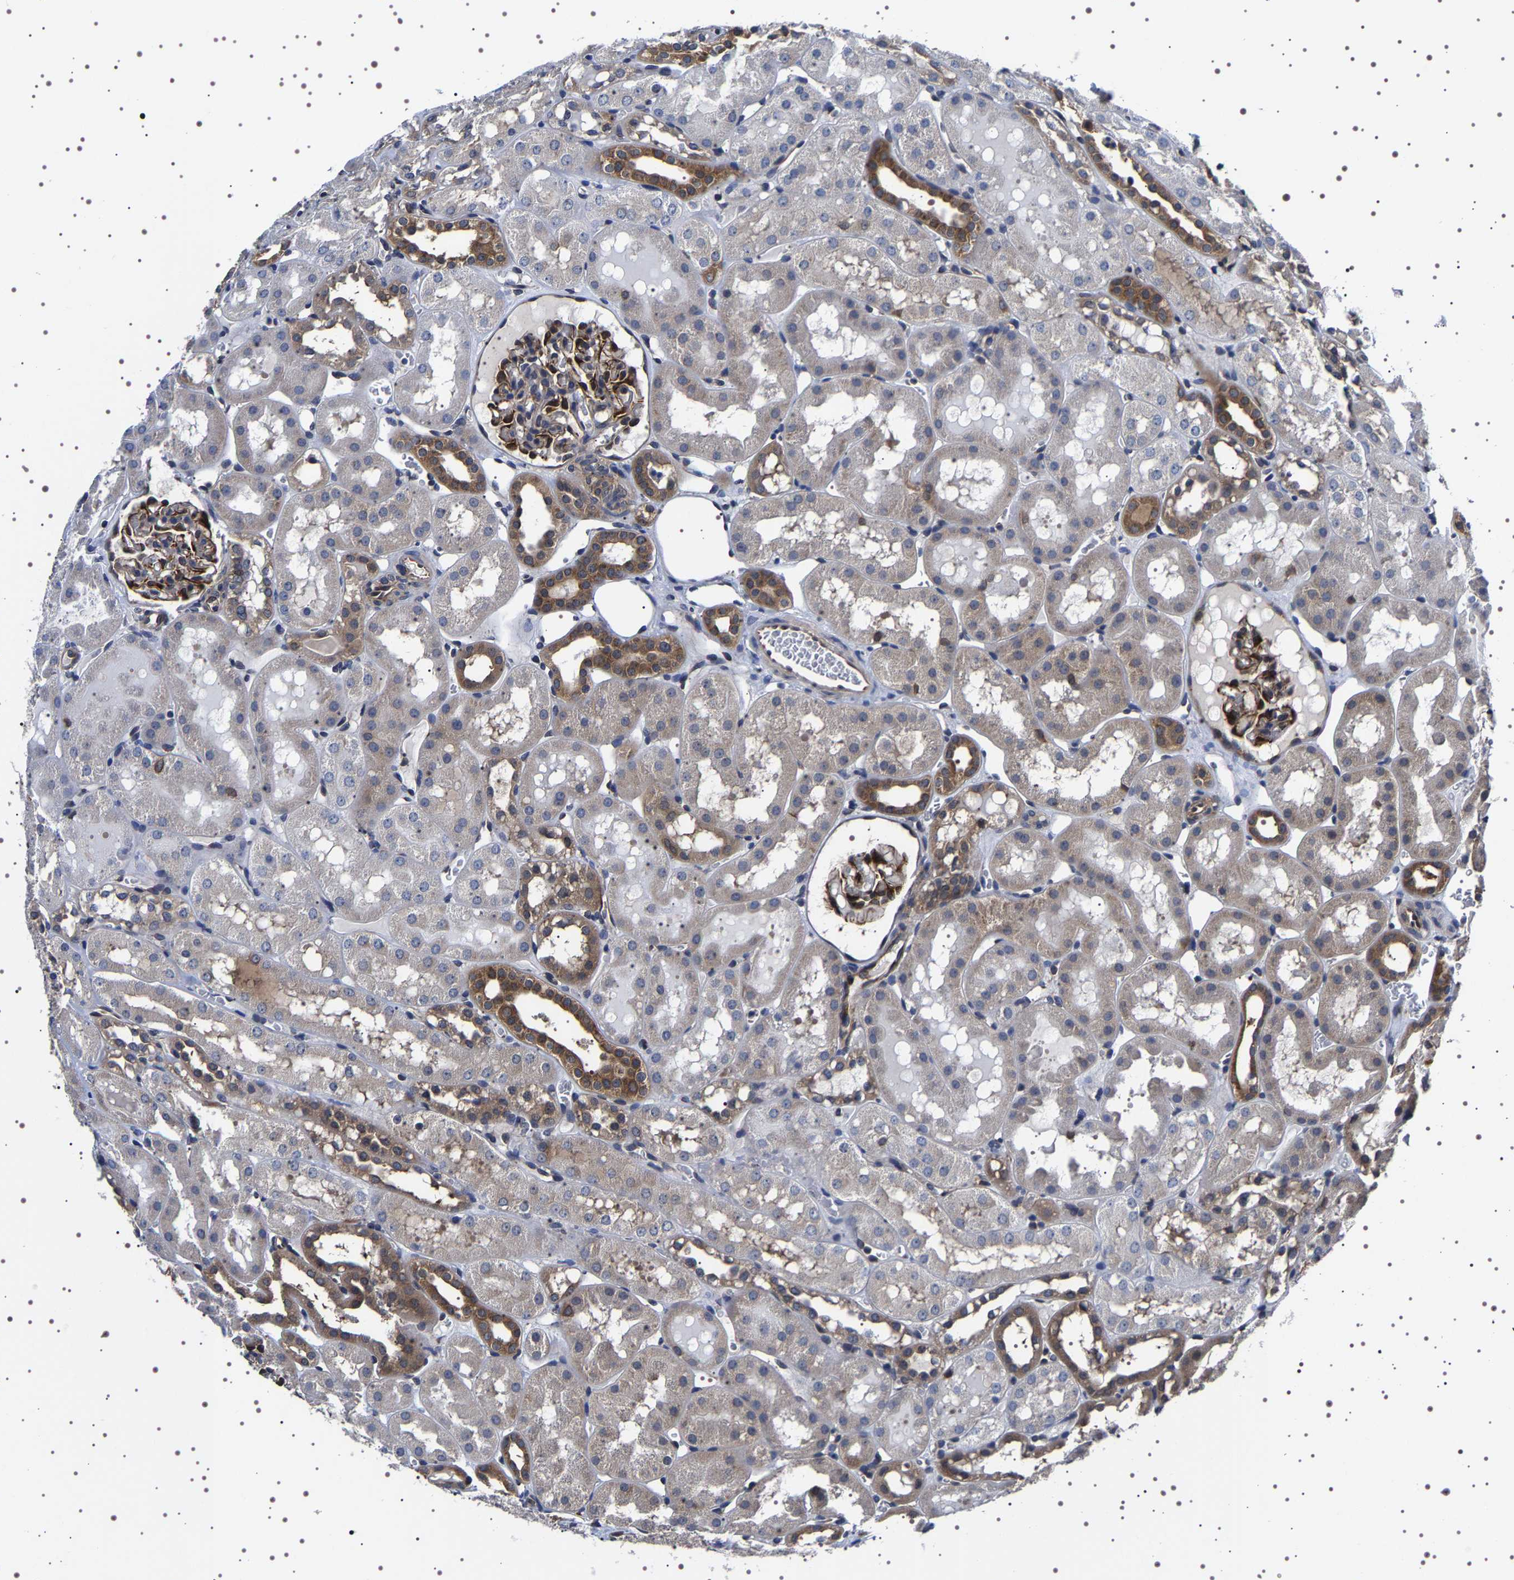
{"staining": {"intensity": "strong", "quantity": "<25%", "location": "cytoplasmic/membranous"}, "tissue": "kidney", "cell_type": "Cells in glomeruli", "image_type": "normal", "snomed": [{"axis": "morphology", "description": "Normal tissue, NOS"}, {"axis": "topography", "description": "Kidney"}, {"axis": "topography", "description": "Urinary bladder"}], "caption": "Kidney stained with DAB (3,3'-diaminobenzidine) immunohistochemistry demonstrates medium levels of strong cytoplasmic/membranous expression in approximately <25% of cells in glomeruli.", "gene": "DARS1", "patient": {"sex": "male", "age": 16}}